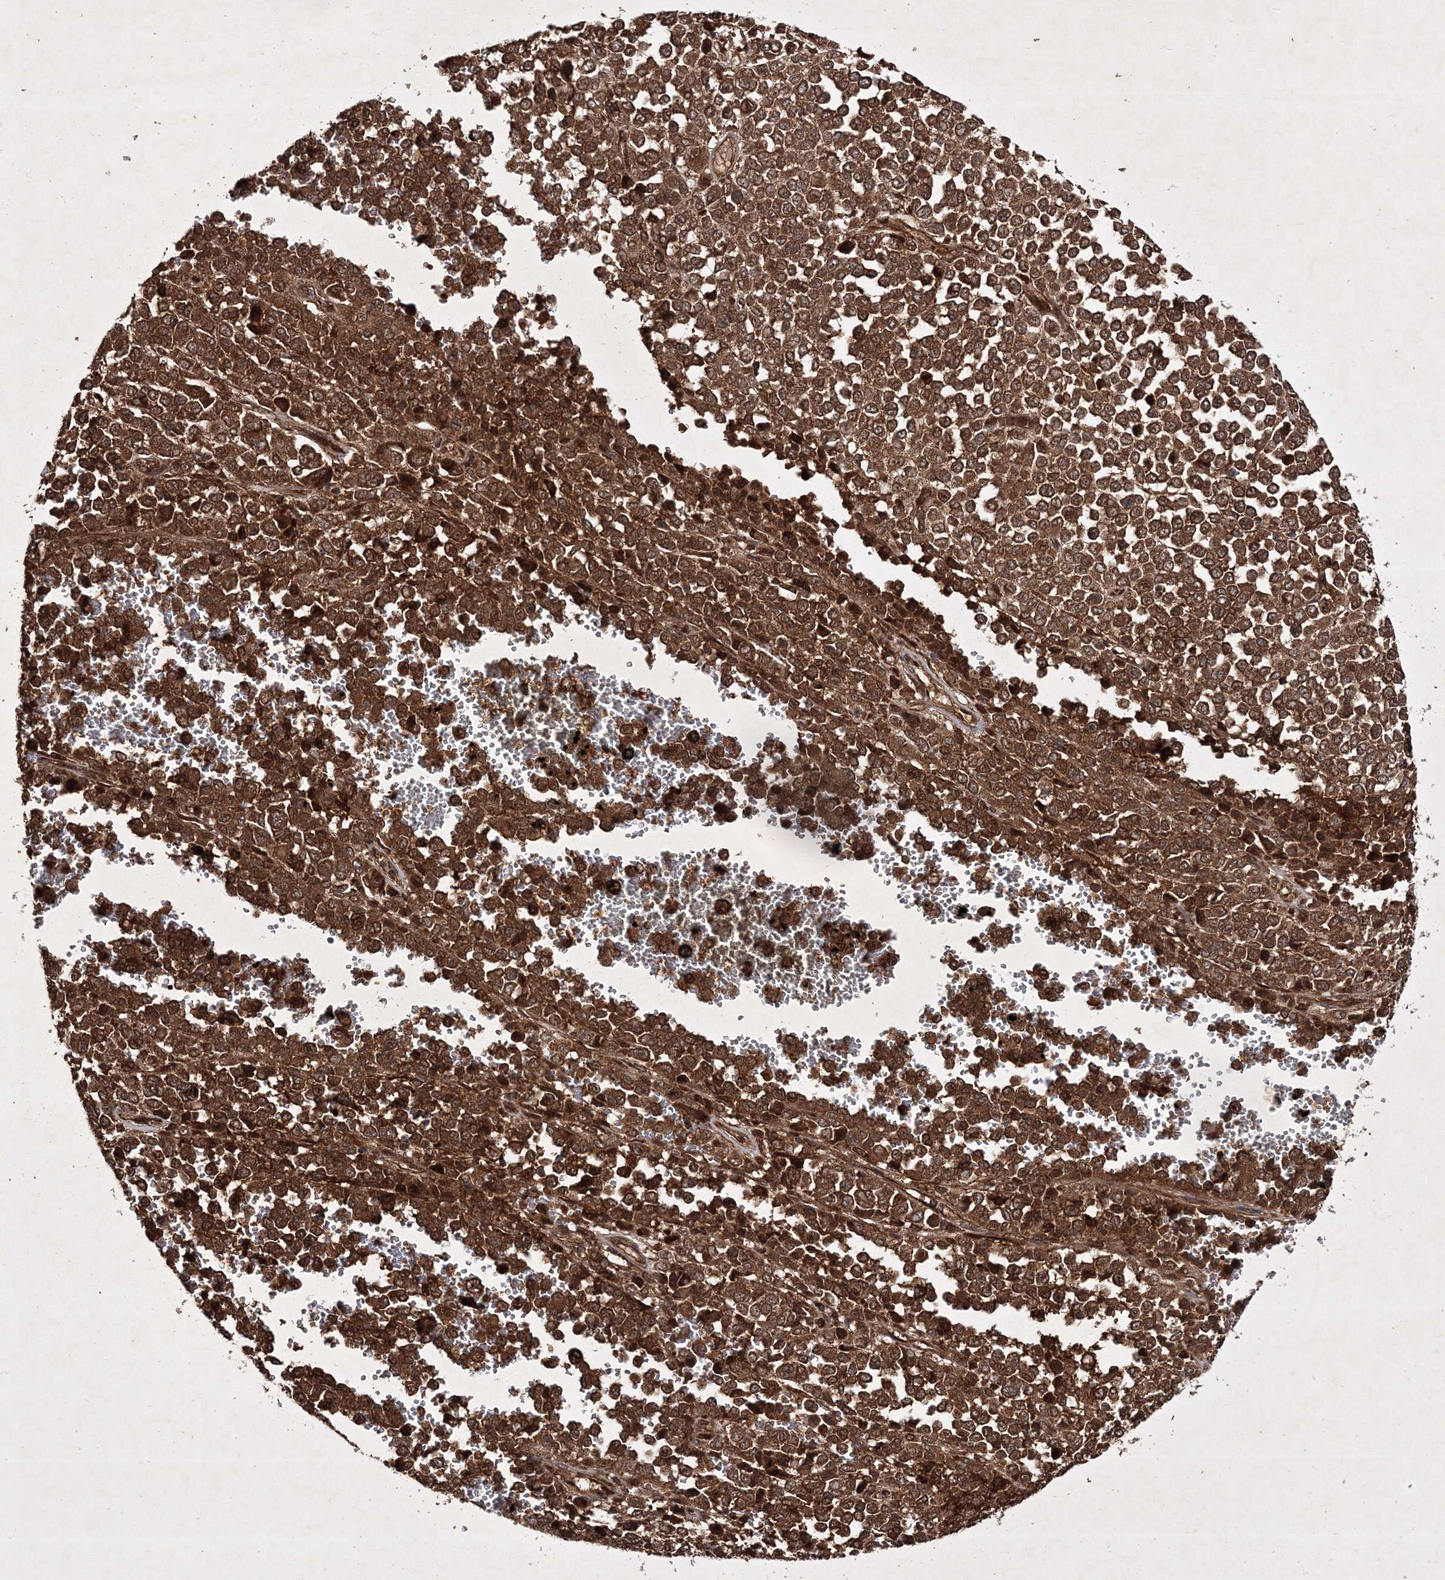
{"staining": {"intensity": "strong", "quantity": ">75%", "location": "cytoplasmic/membranous"}, "tissue": "melanoma", "cell_type": "Tumor cells", "image_type": "cancer", "snomed": [{"axis": "morphology", "description": "Malignant melanoma, Metastatic site"}, {"axis": "topography", "description": "Pancreas"}], "caption": "Malignant melanoma (metastatic site) was stained to show a protein in brown. There is high levels of strong cytoplasmic/membranous positivity in about >75% of tumor cells.", "gene": "DNAJC13", "patient": {"sex": "female", "age": 30}}